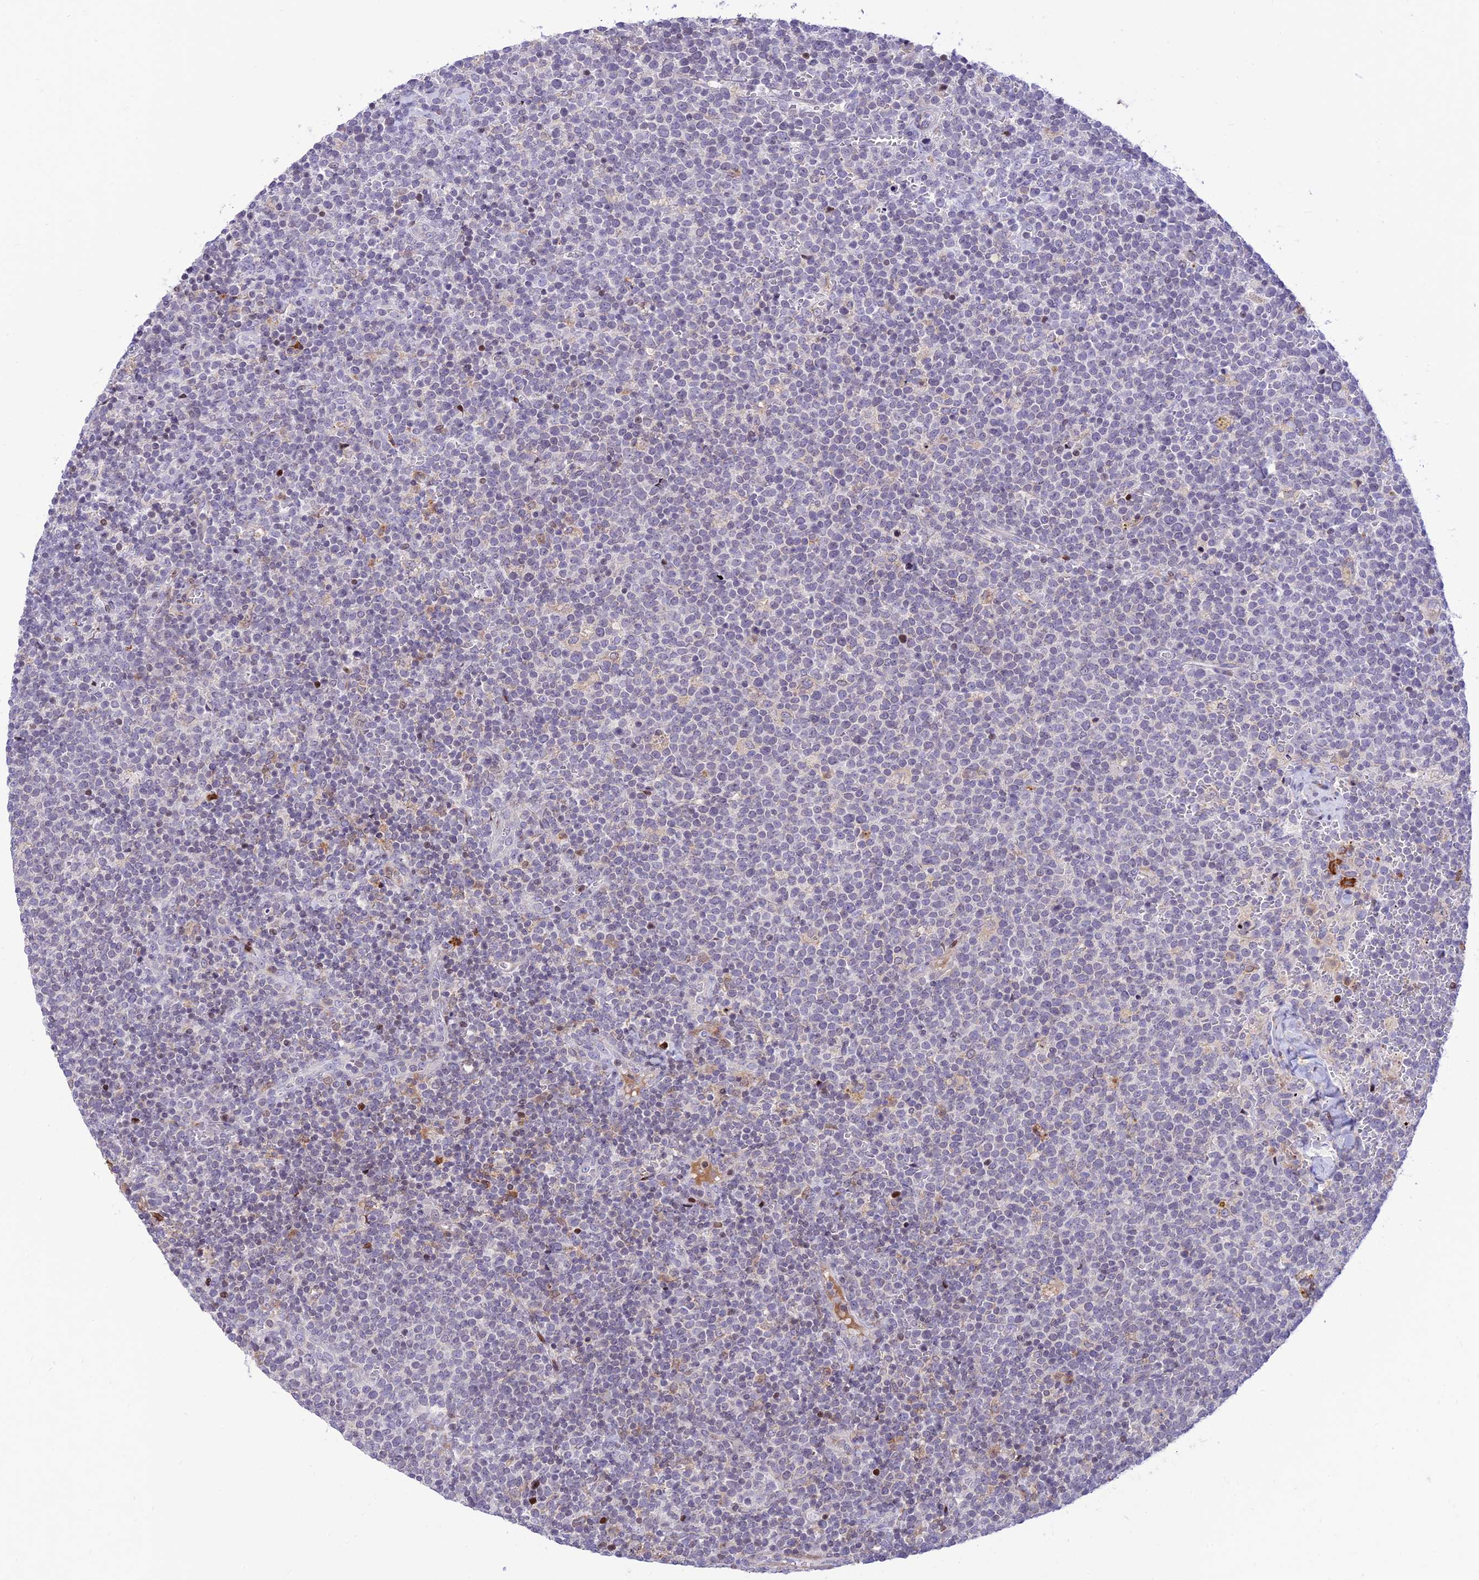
{"staining": {"intensity": "negative", "quantity": "none", "location": "none"}, "tissue": "lymphoma", "cell_type": "Tumor cells", "image_type": "cancer", "snomed": [{"axis": "morphology", "description": "Malignant lymphoma, non-Hodgkin's type, High grade"}, {"axis": "topography", "description": "Lymph node"}], "caption": "Immunohistochemistry (IHC) photomicrograph of neoplastic tissue: human high-grade malignant lymphoma, non-Hodgkin's type stained with DAB displays no significant protein staining in tumor cells.", "gene": "FAM186B", "patient": {"sex": "male", "age": 61}}